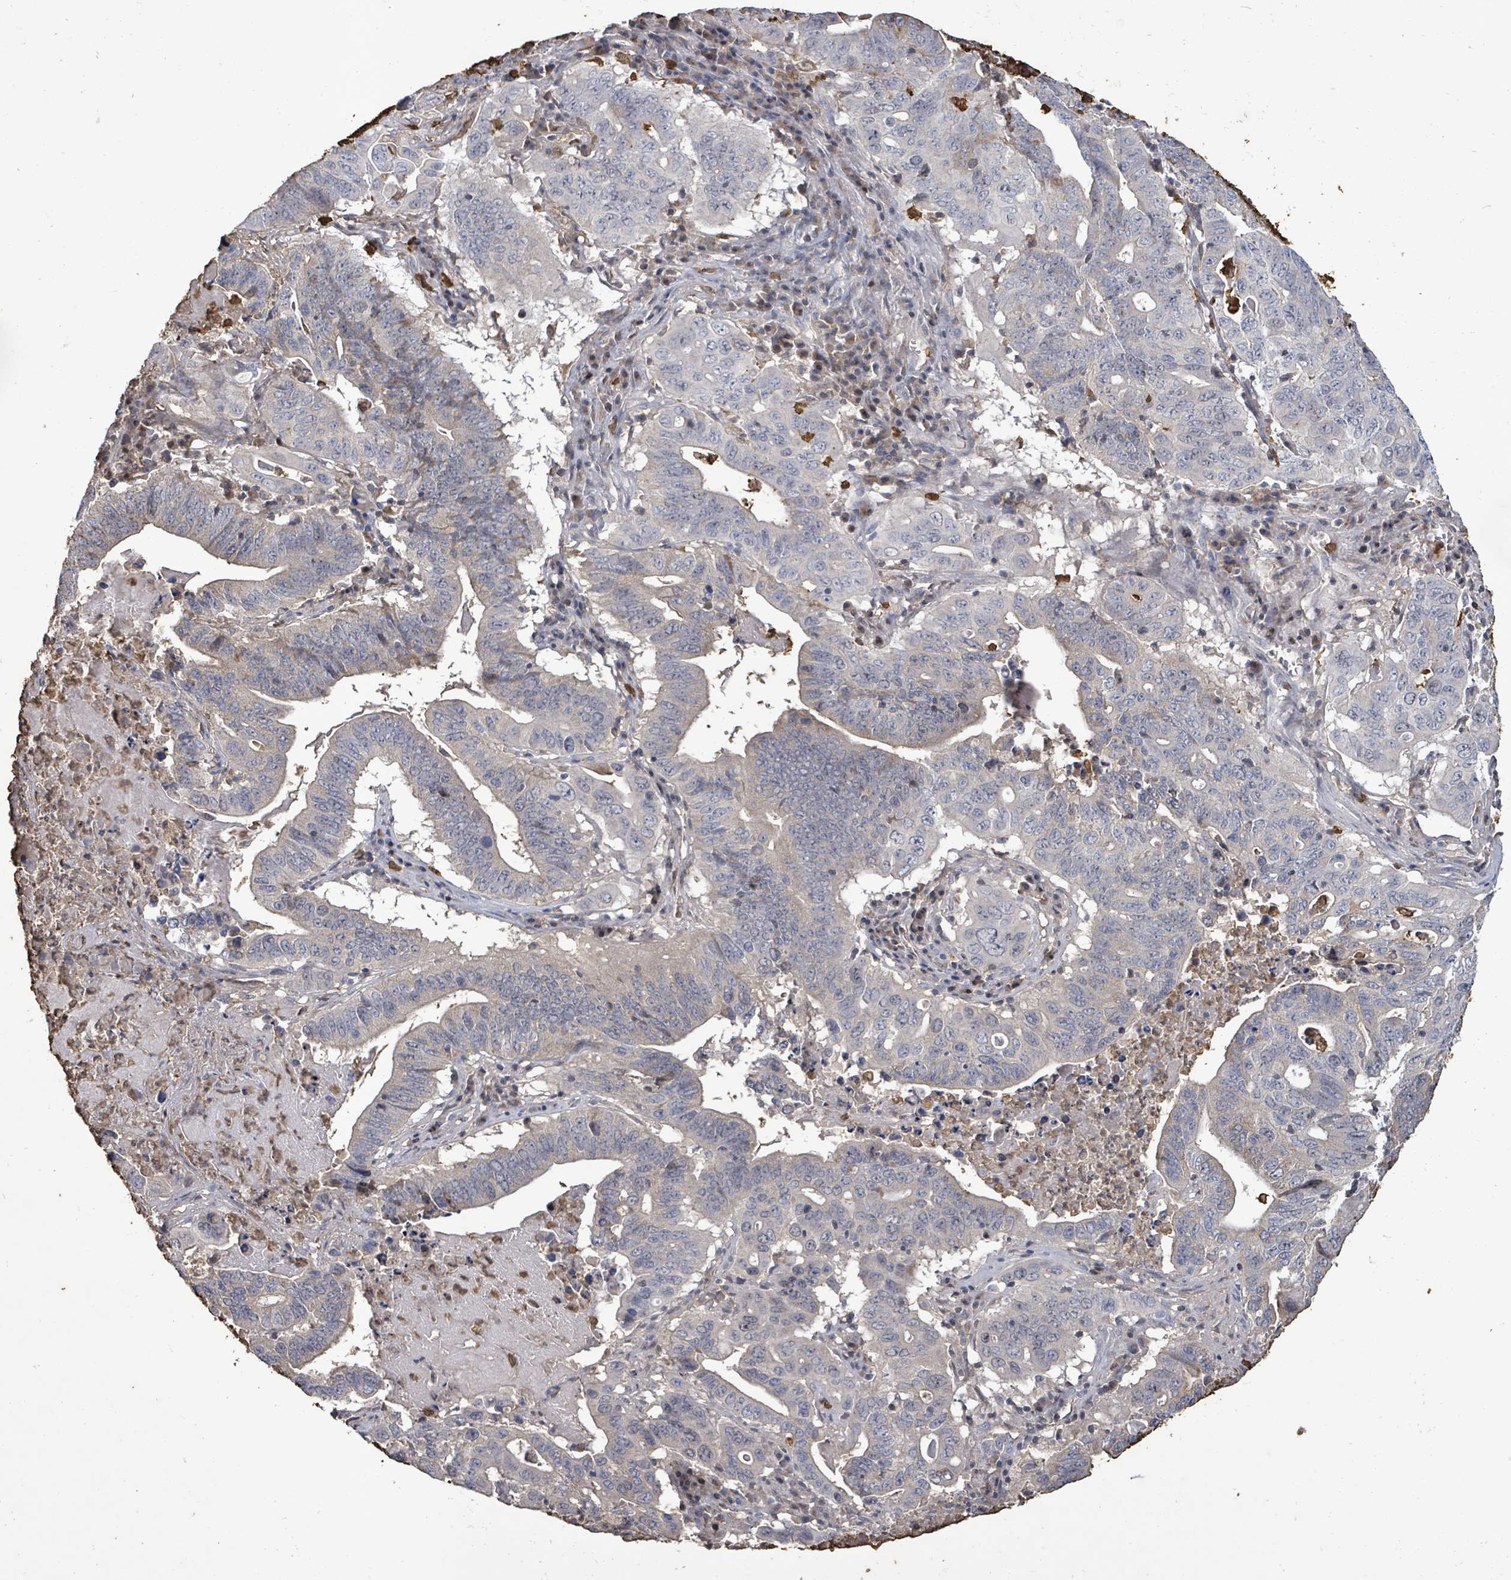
{"staining": {"intensity": "negative", "quantity": "none", "location": "none"}, "tissue": "lung cancer", "cell_type": "Tumor cells", "image_type": "cancer", "snomed": [{"axis": "morphology", "description": "Adenocarcinoma, NOS"}, {"axis": "topography", "description": "Lung"}], "caption": "A histopathology image of lung cancer (adenocarcinoma) stained for a protein reveals no brown staining in tumor cells.", "gene": "FAM210A", "patient": {"sex": "female", "age": 60}}